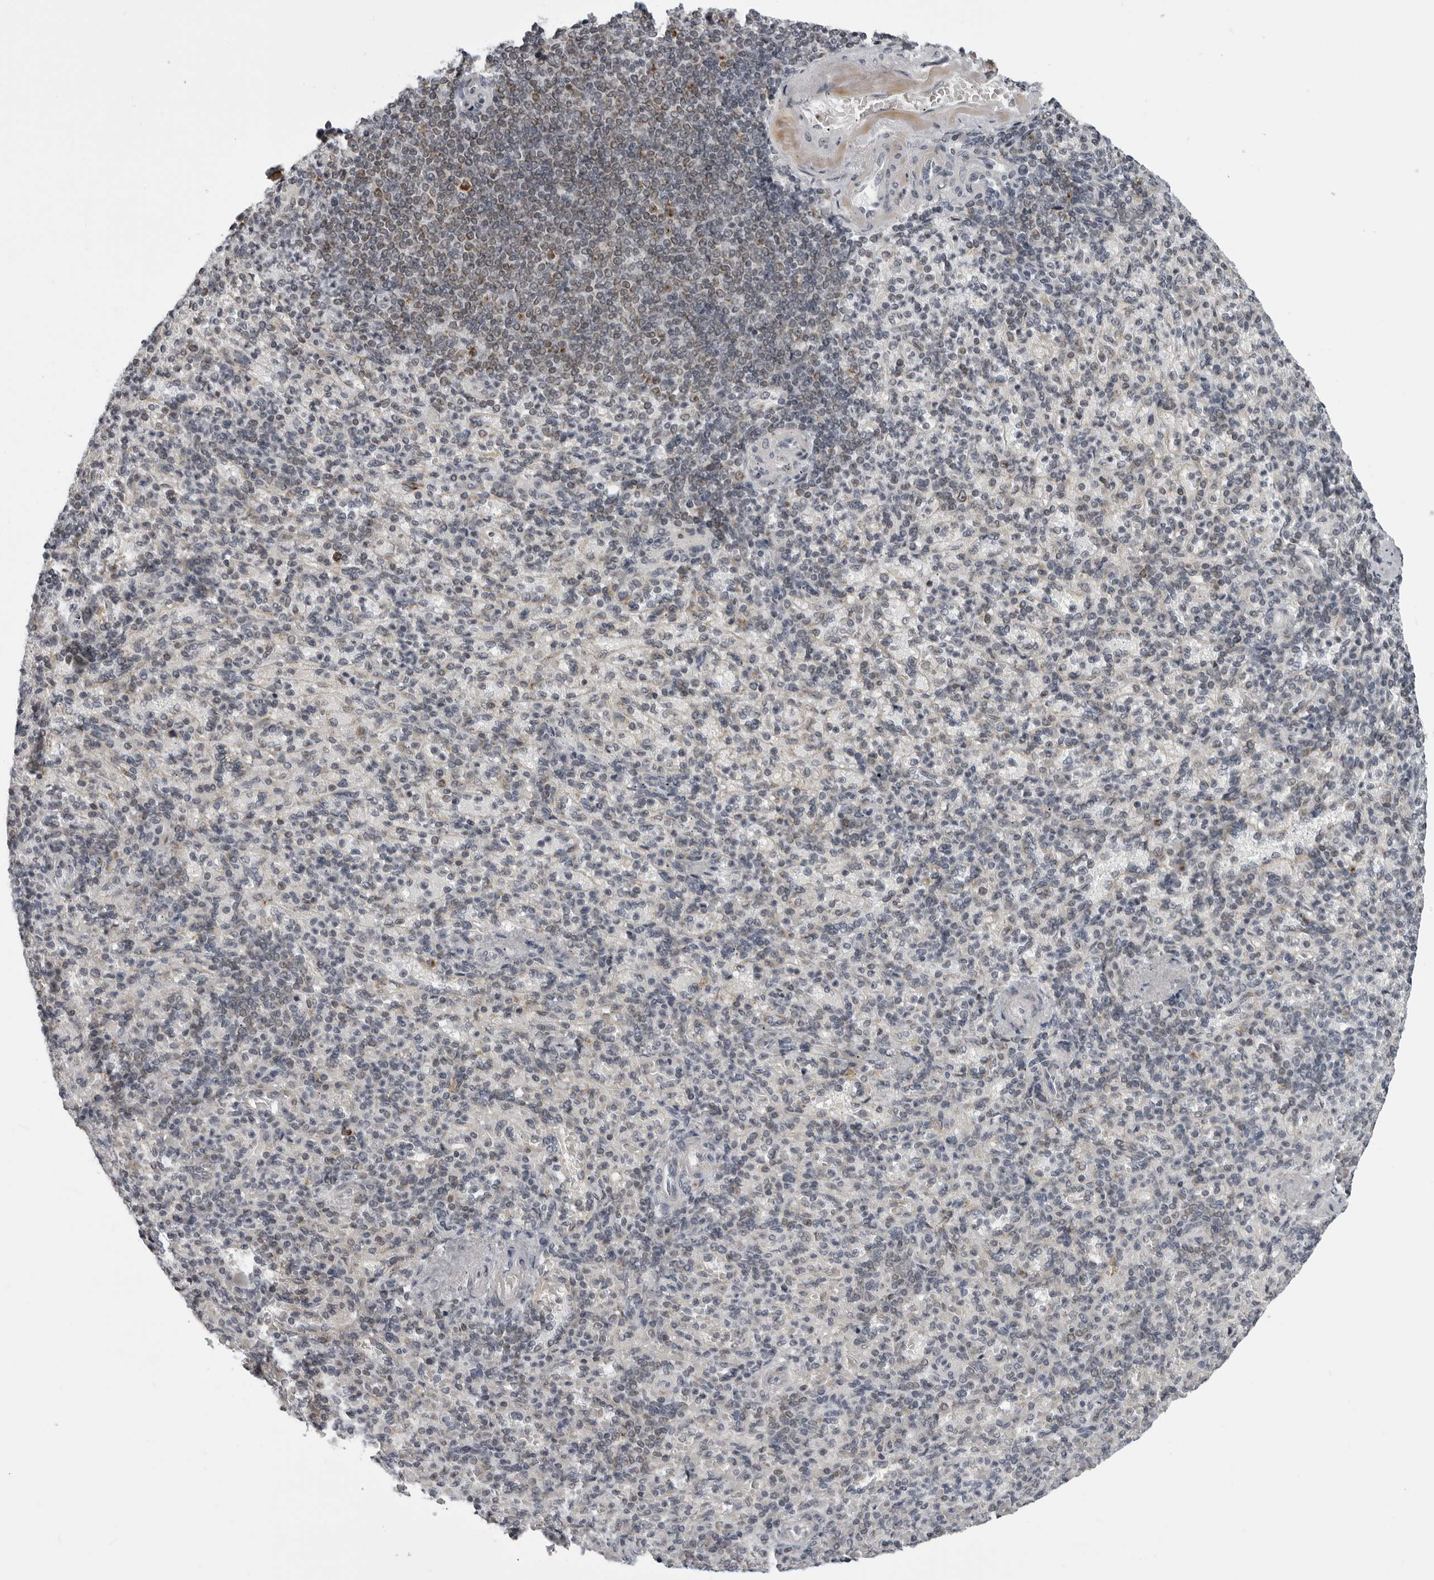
{"staining": {"intensity": "negative", "quantity": "none", "location": "none"}, "tissue": "spleen", "cell_type": "Cells in red pulp", "image_type": "normal", "snomed": [{"axis": "morphology", "description": "Normal tissue, NOS"}, {"axis": "topography", "description": "Spleen"}], "caption": "Human spleen stained for a protein using immunohistochemistry (IHC) demonstrates no staining in cells in red pulp.", "gene": "RTCA", "patient": {"sex": "female", "age": 74}}